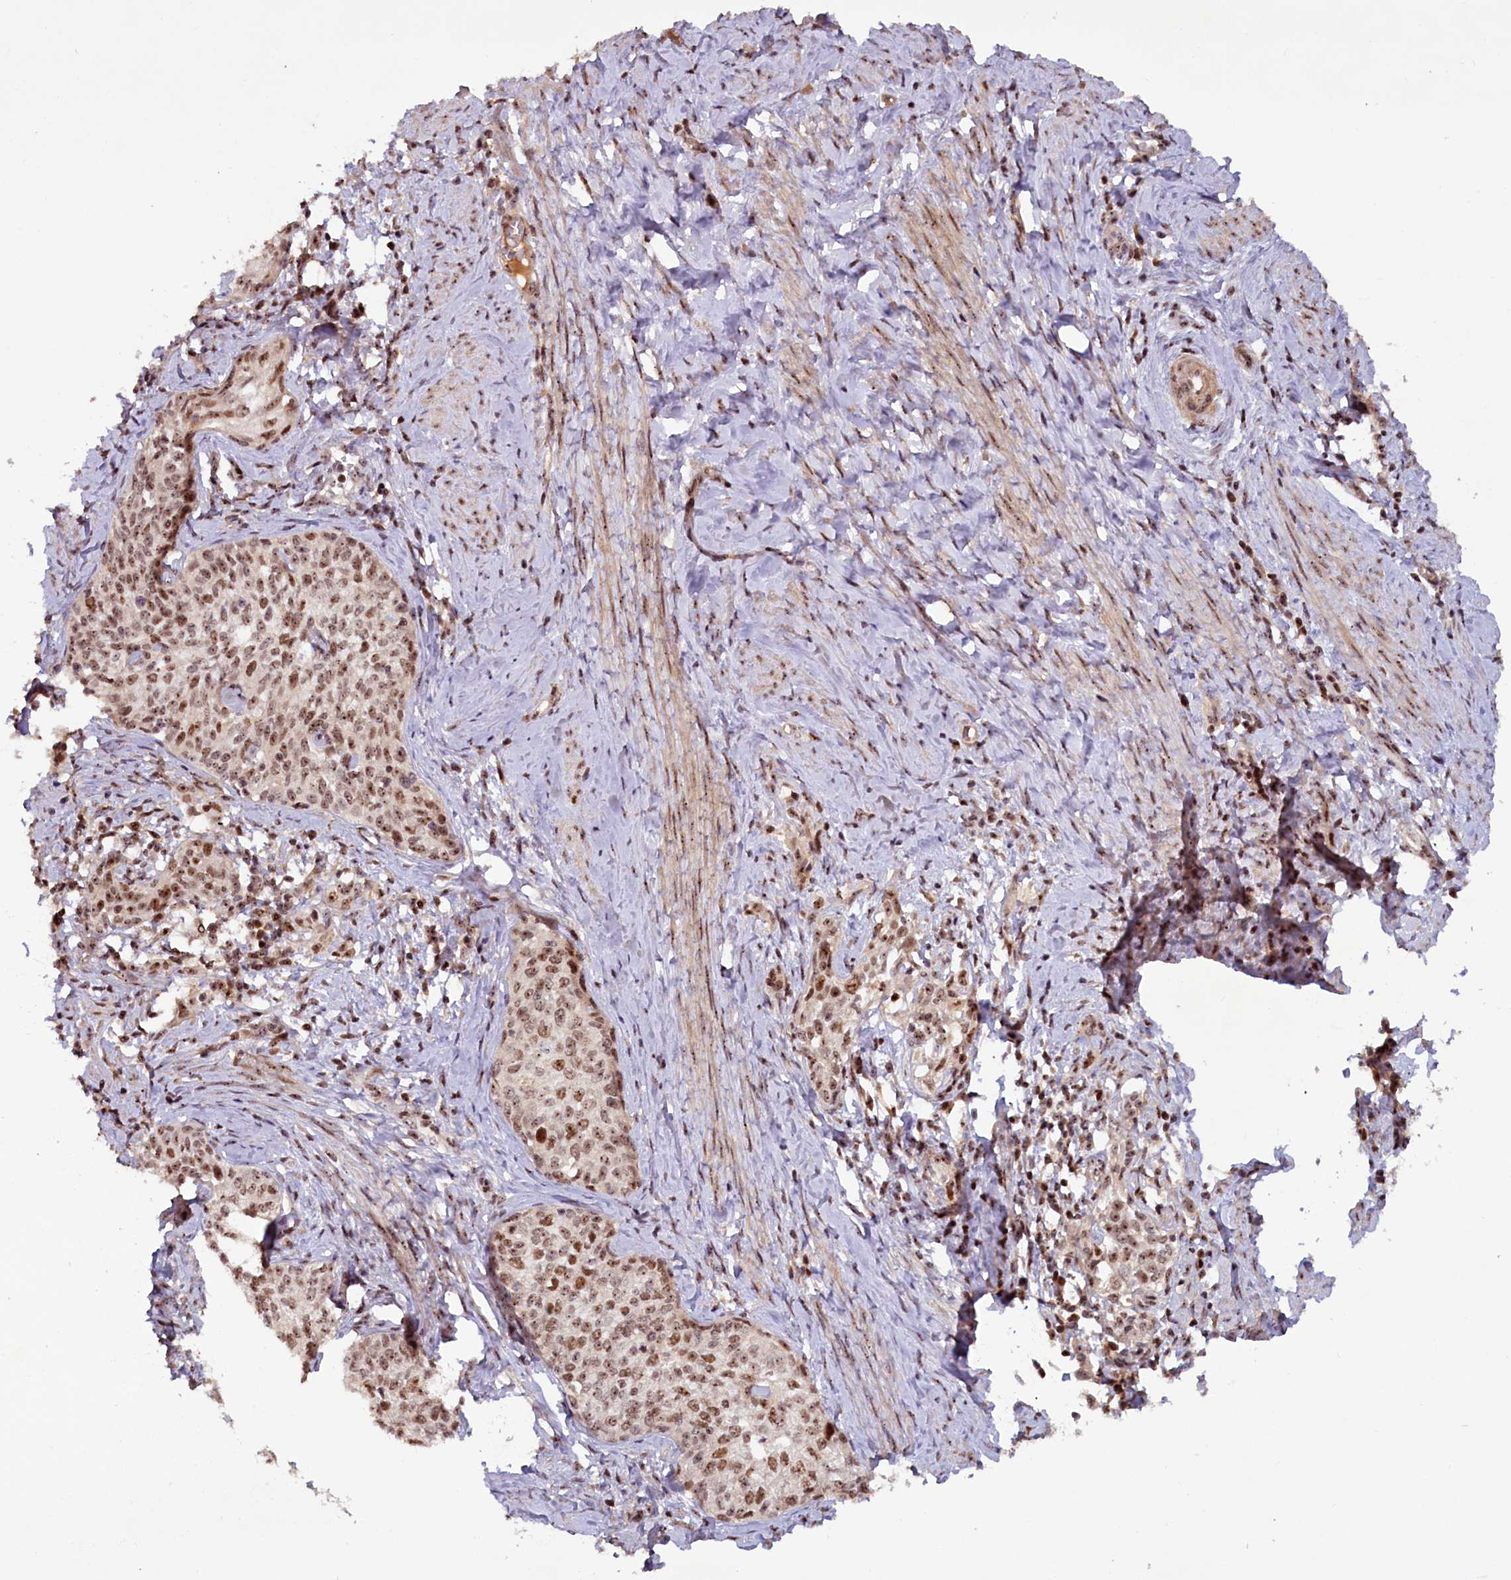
{"staining": {"intensity": "moderate", "quantity": ">75%", "location": "nuclear"}, "tissue": "cervical cancer", "cell_type": "Tumor cells", "image_type": "cancer", "snomed": [{"axis": "morphology", "description": "Squamous cell carcinoma, NOS"}, {"axis": "morphology", "description": "Adenocarcinoma, NOS"}, {"axis": "topography", "description": "Cervix"}], "caption": "Tumor cells show medium levels of moderate nuclear positivity in approximately >75% of cells in cervical squamous cell carcinoma.", "gene": "TCOF1", "patient": {"sex": "female", "age": 52}}